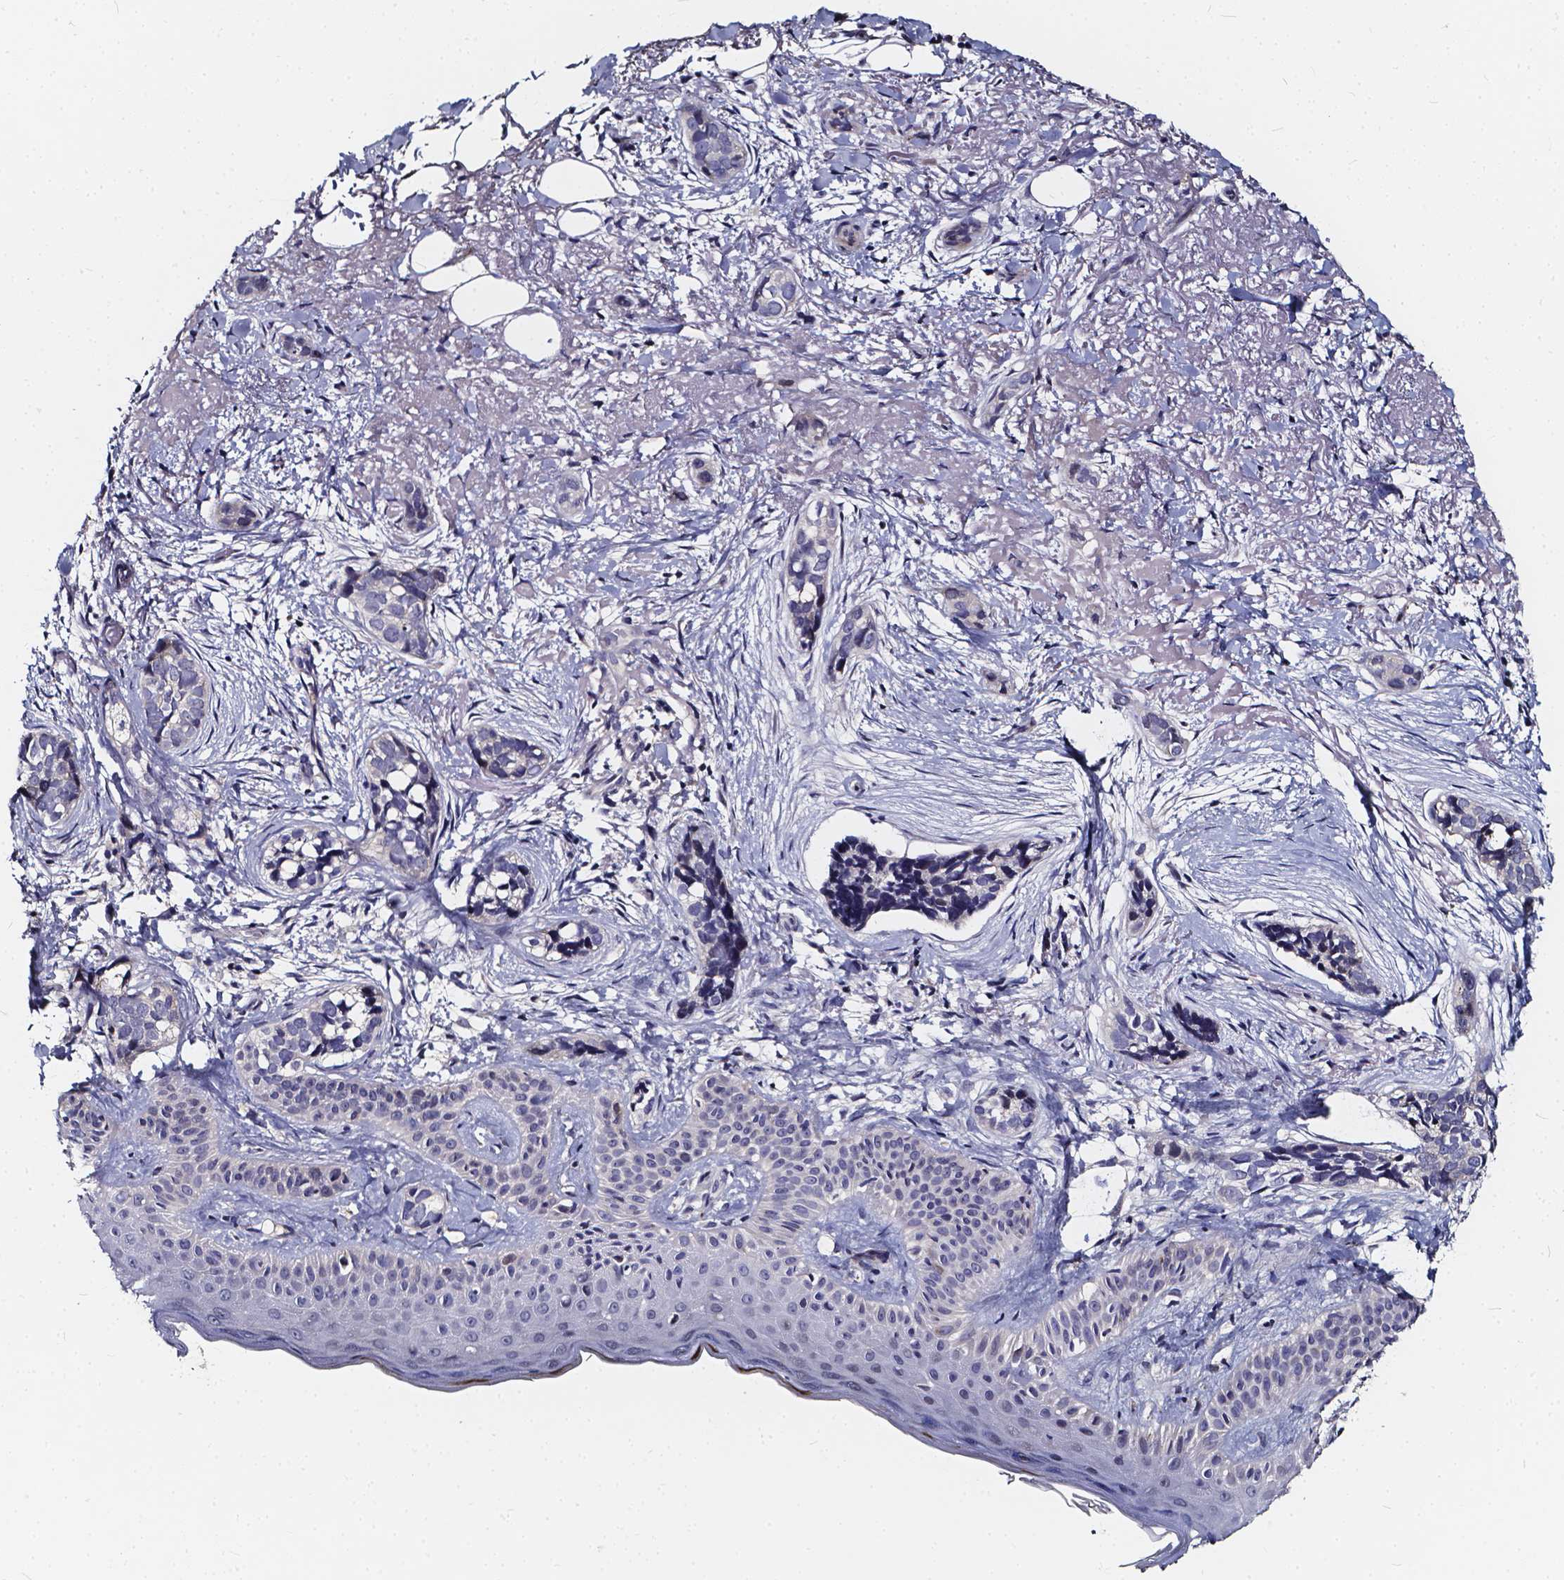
{"staining": {"intensity": "negative", "quantity": "none", "location": "none"}, "tissue": "skin cancer", "cell_type": "Tumor cells", "image_type": "cancer", "snomed": [{"axis": "morphology", "description": "Basal cell carcinoma"}, {"axis": "topography", "description": "Skin"}], "caption": "Tumor cells show no significant protein staining in skin cancer (basal cell carcinoma).", "gene": "SOWAHA", "patient": {"sex": "male", "age": 87}}